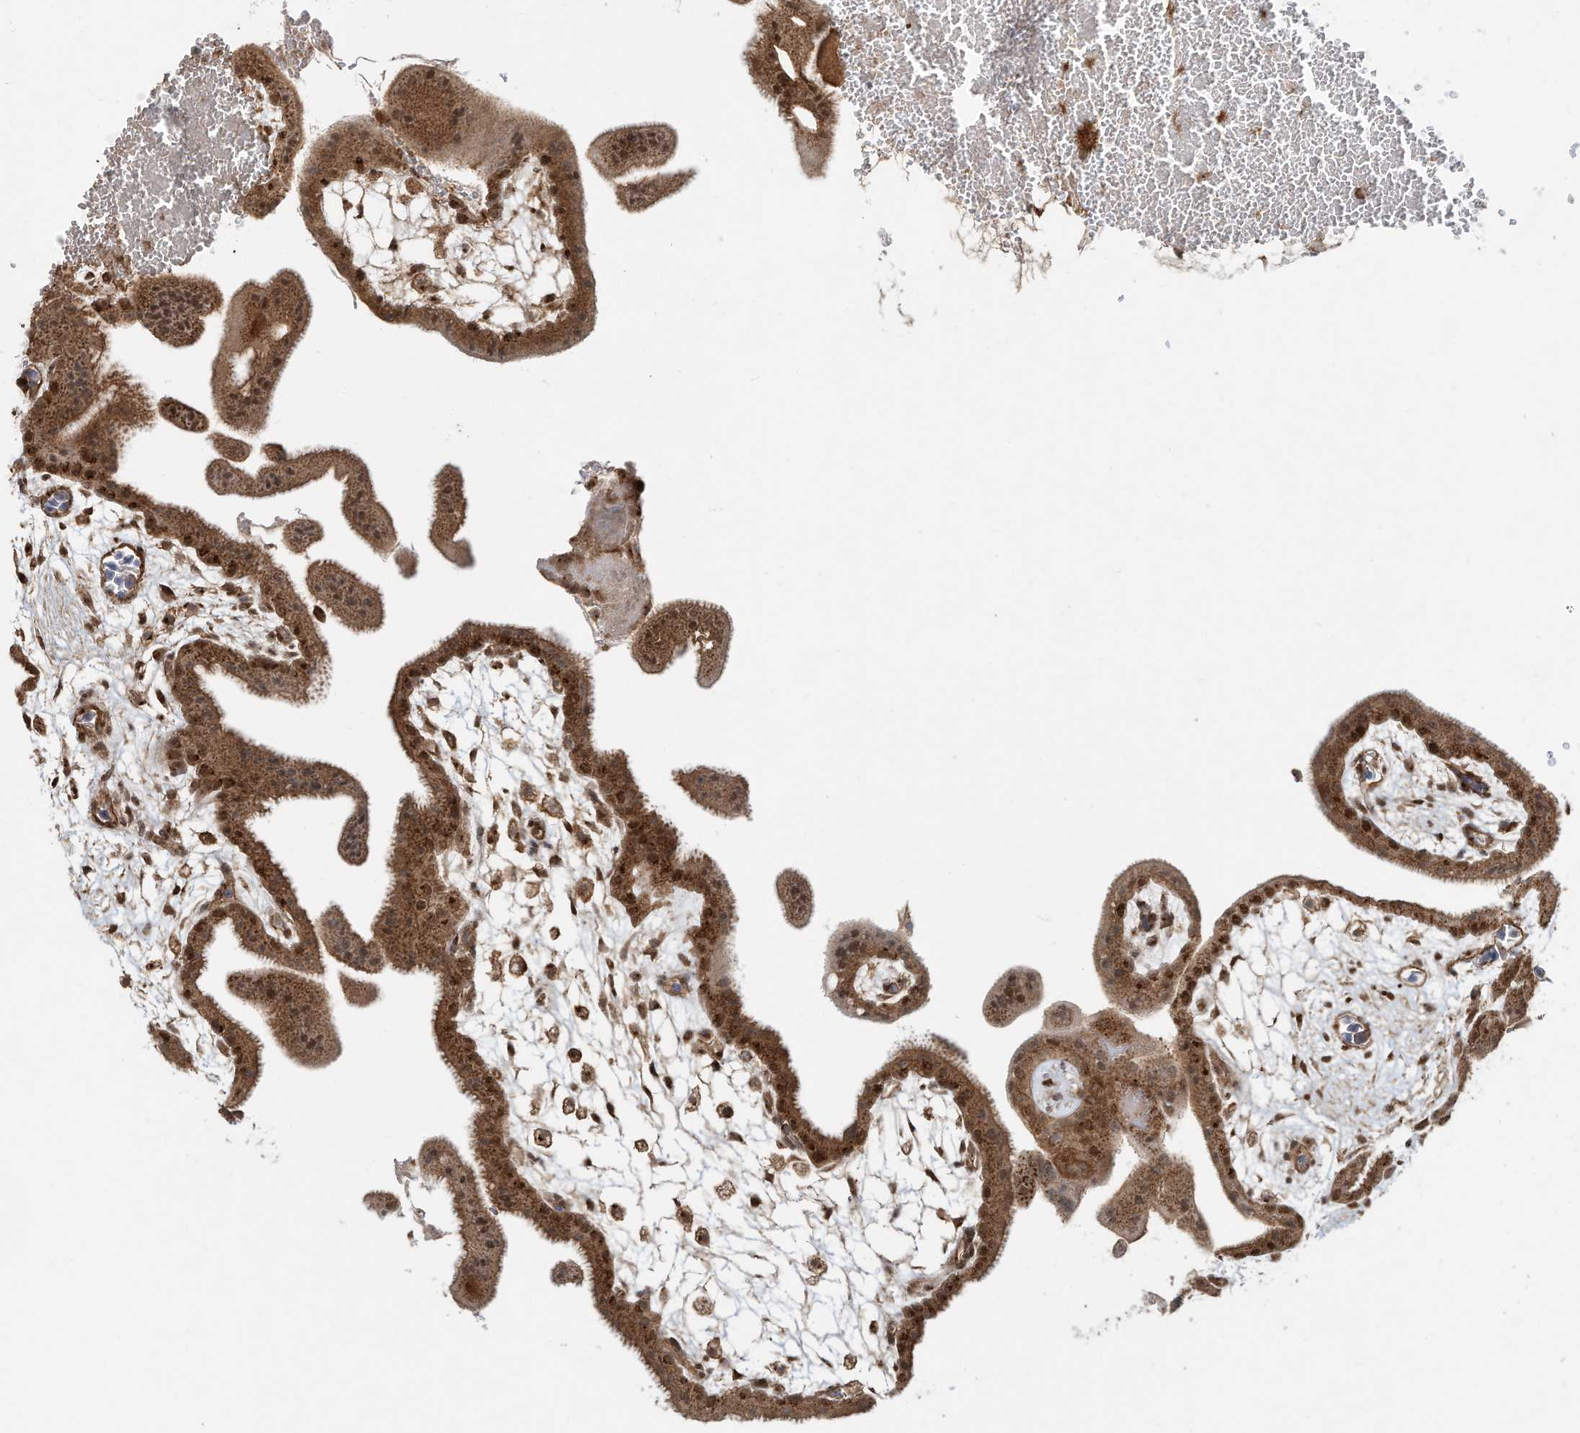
{"staining": {"intensity": "strong", "quantity": ">75%", "location": "cytoplasmic/membranous,nuclear"}, "tissue": "placenta", "cell_type": "Trophoblastic cells", "image_type": "normal", "snomed": [{"axis": "morphology", "description": "Normal tissue, NOS"}, {"axis": "topography", "description": "Placenta"}], "caption": "A histopathology image of placenta stained for a protein demonstrates strong cytoplasmic/membranous,nuclear brown staining in trophoblastic cells.", "gene": "CUX1", "patient": {"sex": "female", "age": 35}}